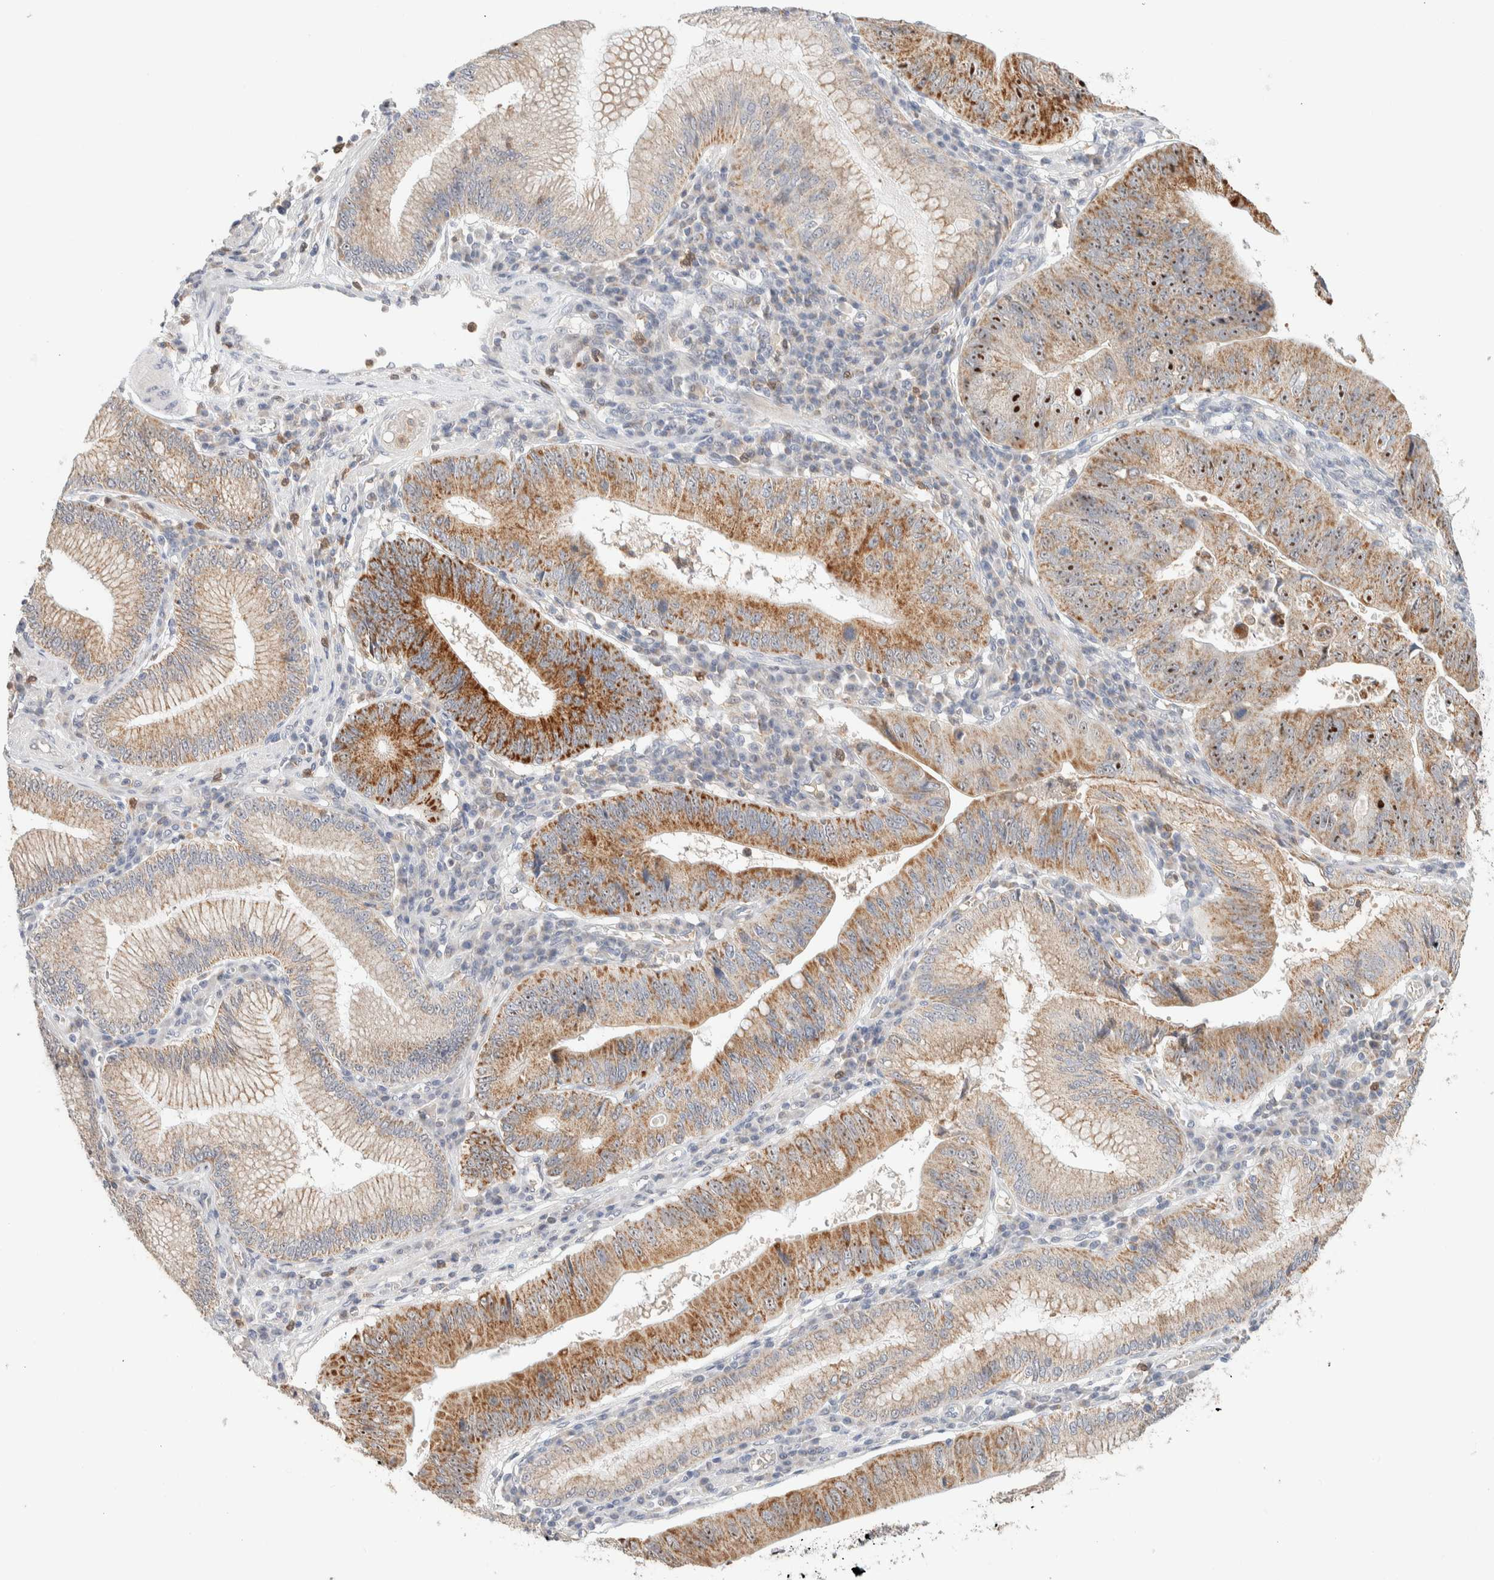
{"staining": {"intensity": "strong", "quantity": ">75%", "location": "cytoplasmic/membranous,nuclear"}, "tissue": "stomach cancer", "cell_type": "Tumor cells", "image_type": "cancer", "snomed": [{"axis": "morphology", "description": "Adenocarcinoma, NOS"}, {"axis": "topography", "description": "Stomach"}], "caption": "This histopathology image reveals immunohistochemistry staining of human adenocarcinoma (stomach), with high strong cytoplasmic/membranous and nuclear positivity in about >75% of tumor cells.", "gene": "HDHD3", "patient": {"sex": "male", "age": 59}}